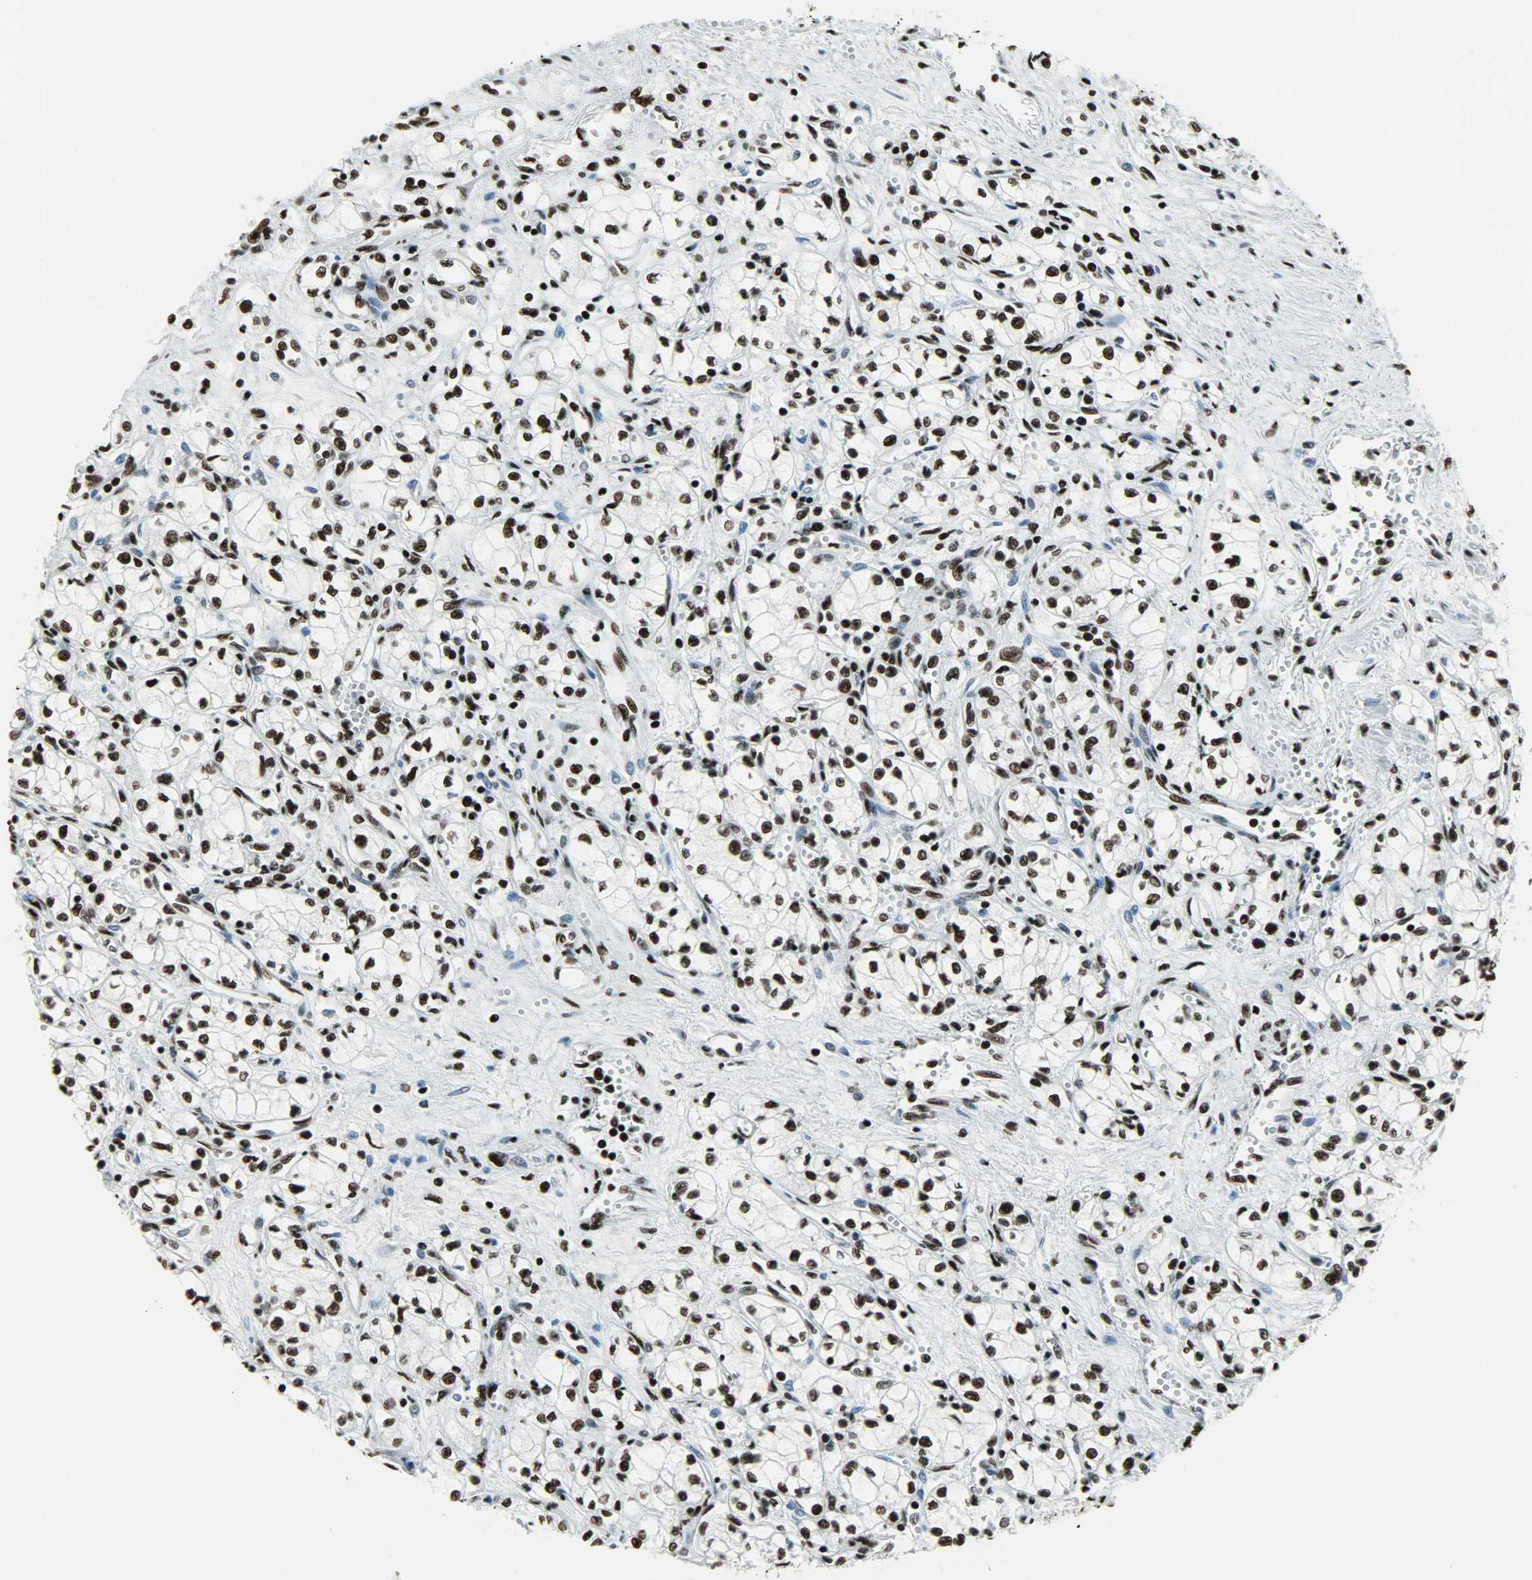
{"staining": {"intensity": "strong", "quantity": ">75%", "location": "nuclear"}, "tissue": "renal cancer", "cell_type": "Tumor cells", "image_type": "cancer", "snomed": [{"axis": "morphology", "description": "Normal tissue, NOS"}, {"axis": "morphology", "description": "Adenocarcinoma, NOS"}, {"axis": "topography", "description": "Kidney"}], "caption": "This is a micrograph of immunohistochemistry staining of adenocarcinoma (renal), which shows strong staining in the nuclear of tumor cells.", "gene": "SNRPA", "patient": {"sex": "male", "age": 59}}